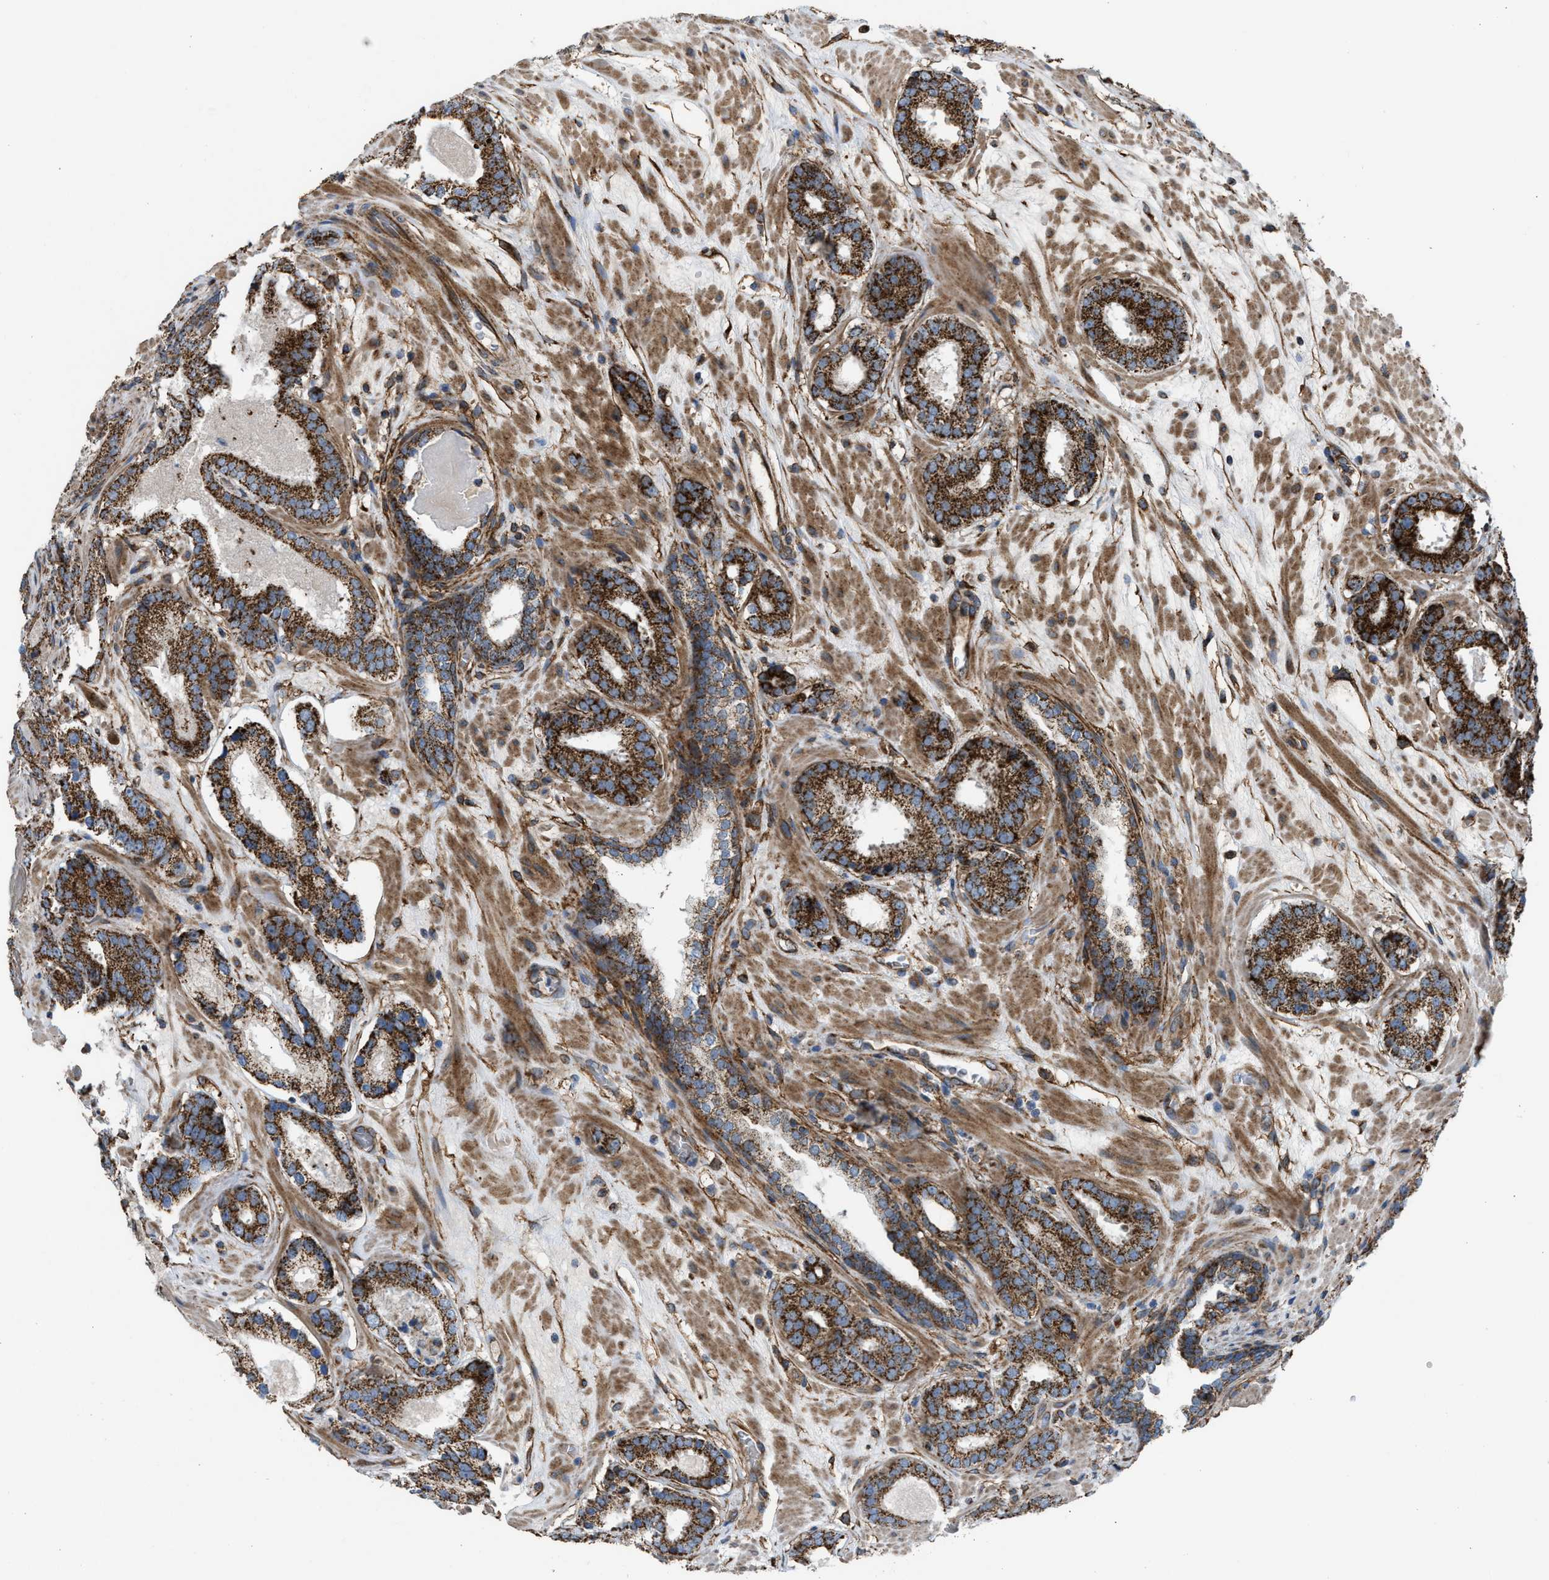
{"staining": {"intensity": "strong", "quantity": ">75%", "location": "cytoplasmic/membranous"}, "tissue": "prostate cancer", "cell_type": "Tumor cells", "image_type": "cancer", "snomed": [{"axis": "morphology", "description": "Adenocarcinoma, Low grade"}, {"axis": "topography", "description": "Prostate"}], "caption": "Strong cytoplasmic/membranous protein positivity is present in about >75% of tumor cells in prostate low-grade adenocarcinoma.", "gene": "SLC10A3", "patient": {"sex": "male", "age": 69}}